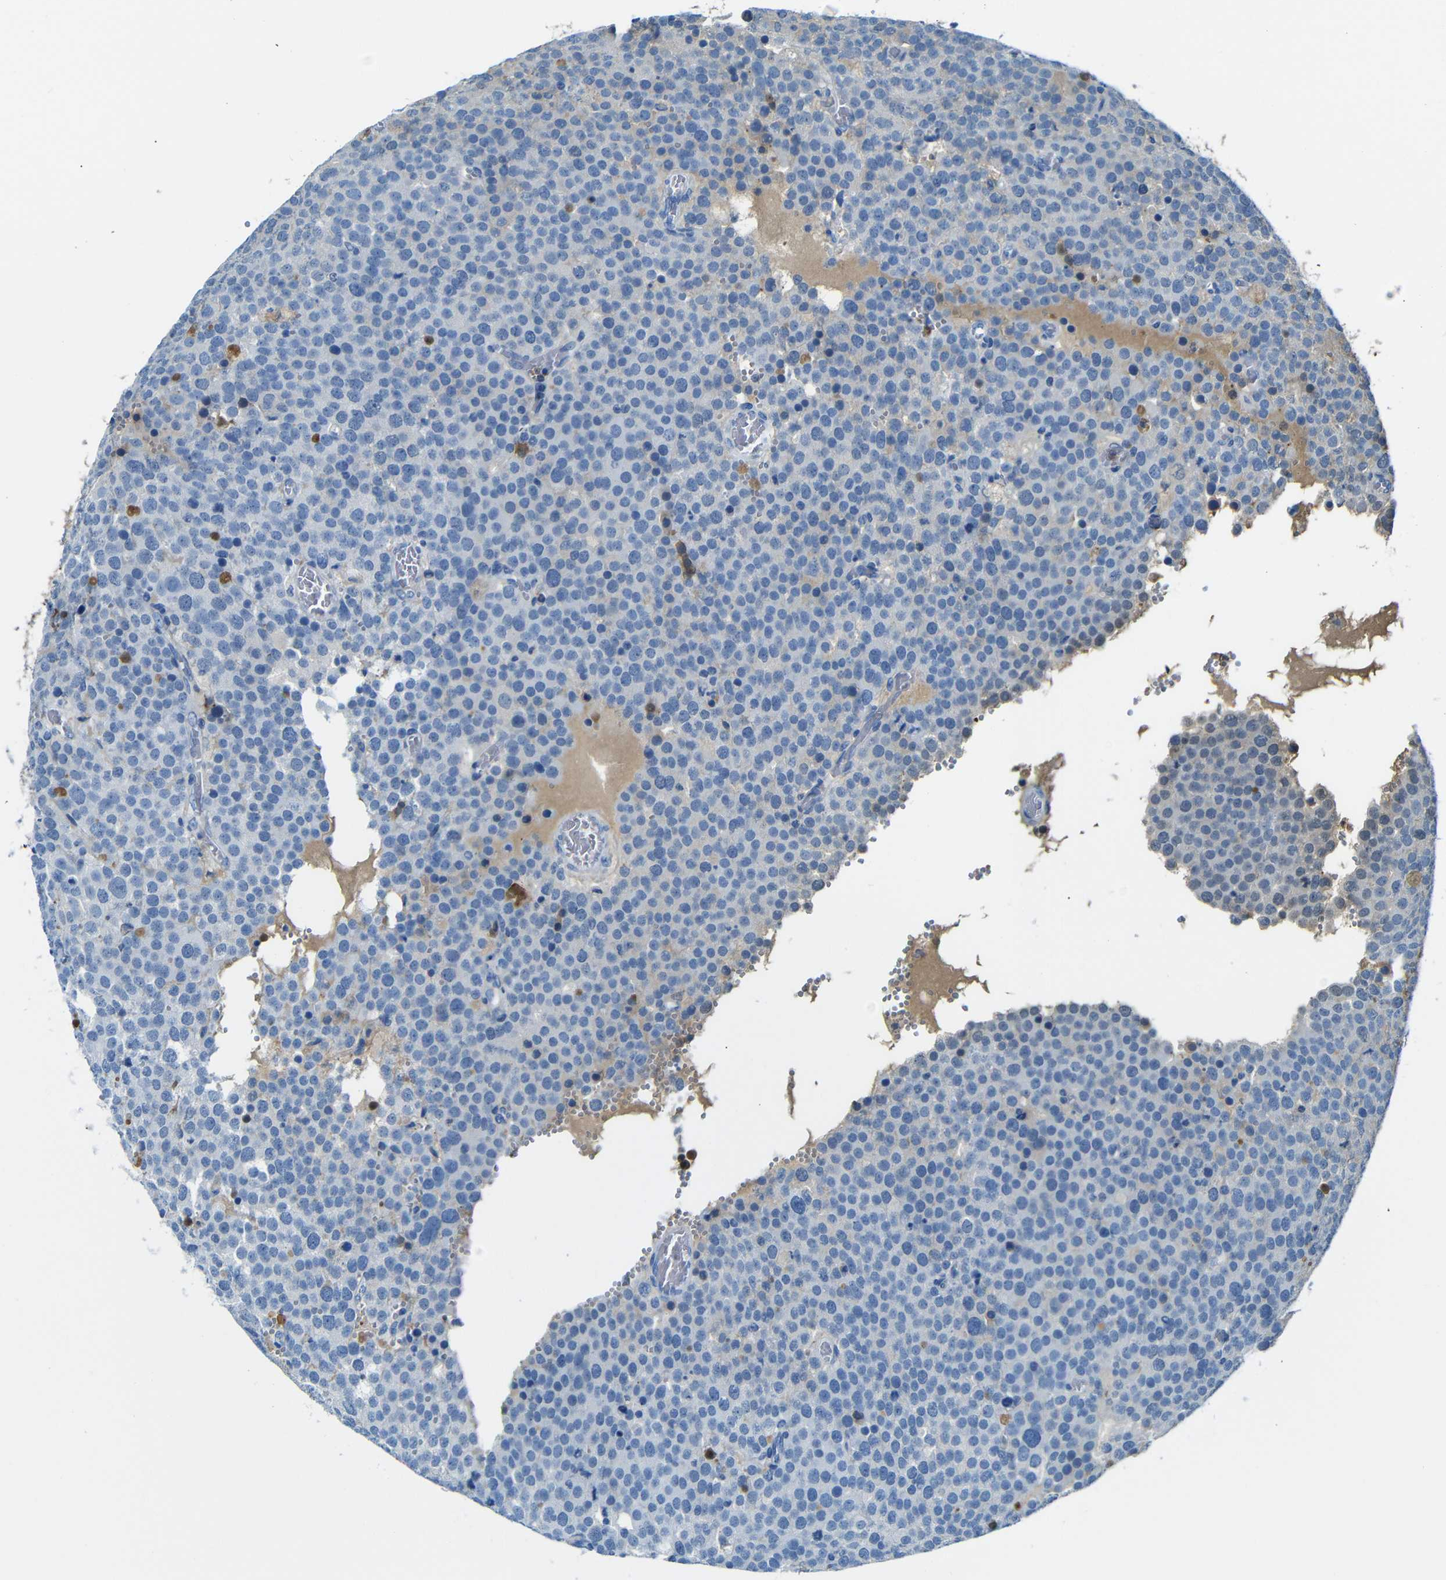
{"staining": {"intensity": "moderate", "quantity": "<25%", "location": "cytoplasmic/membranous"}, "tissue": "testis cancer", "cell_type": "Tumor cells", "image_type": "cancer", "snomed": [{"axis": "morphology", "description": "Normal tissue, NOS"}, {"axis": "morphology", "description": "Seminoma, NOS"}, {"axis": "topography", "description": "Testis"}], "caption": "Tumor cells display low levels of moderate cytoplasmic/membranous expression in about <25% of cells in human testis cancer. The staining is performed using DAB brown chromogen to label protein expression. The nuclei are counter-stained blue using hematoxylin.", "gene": "SERPINA1", "patient": {"sex": "male", "age": 71}}